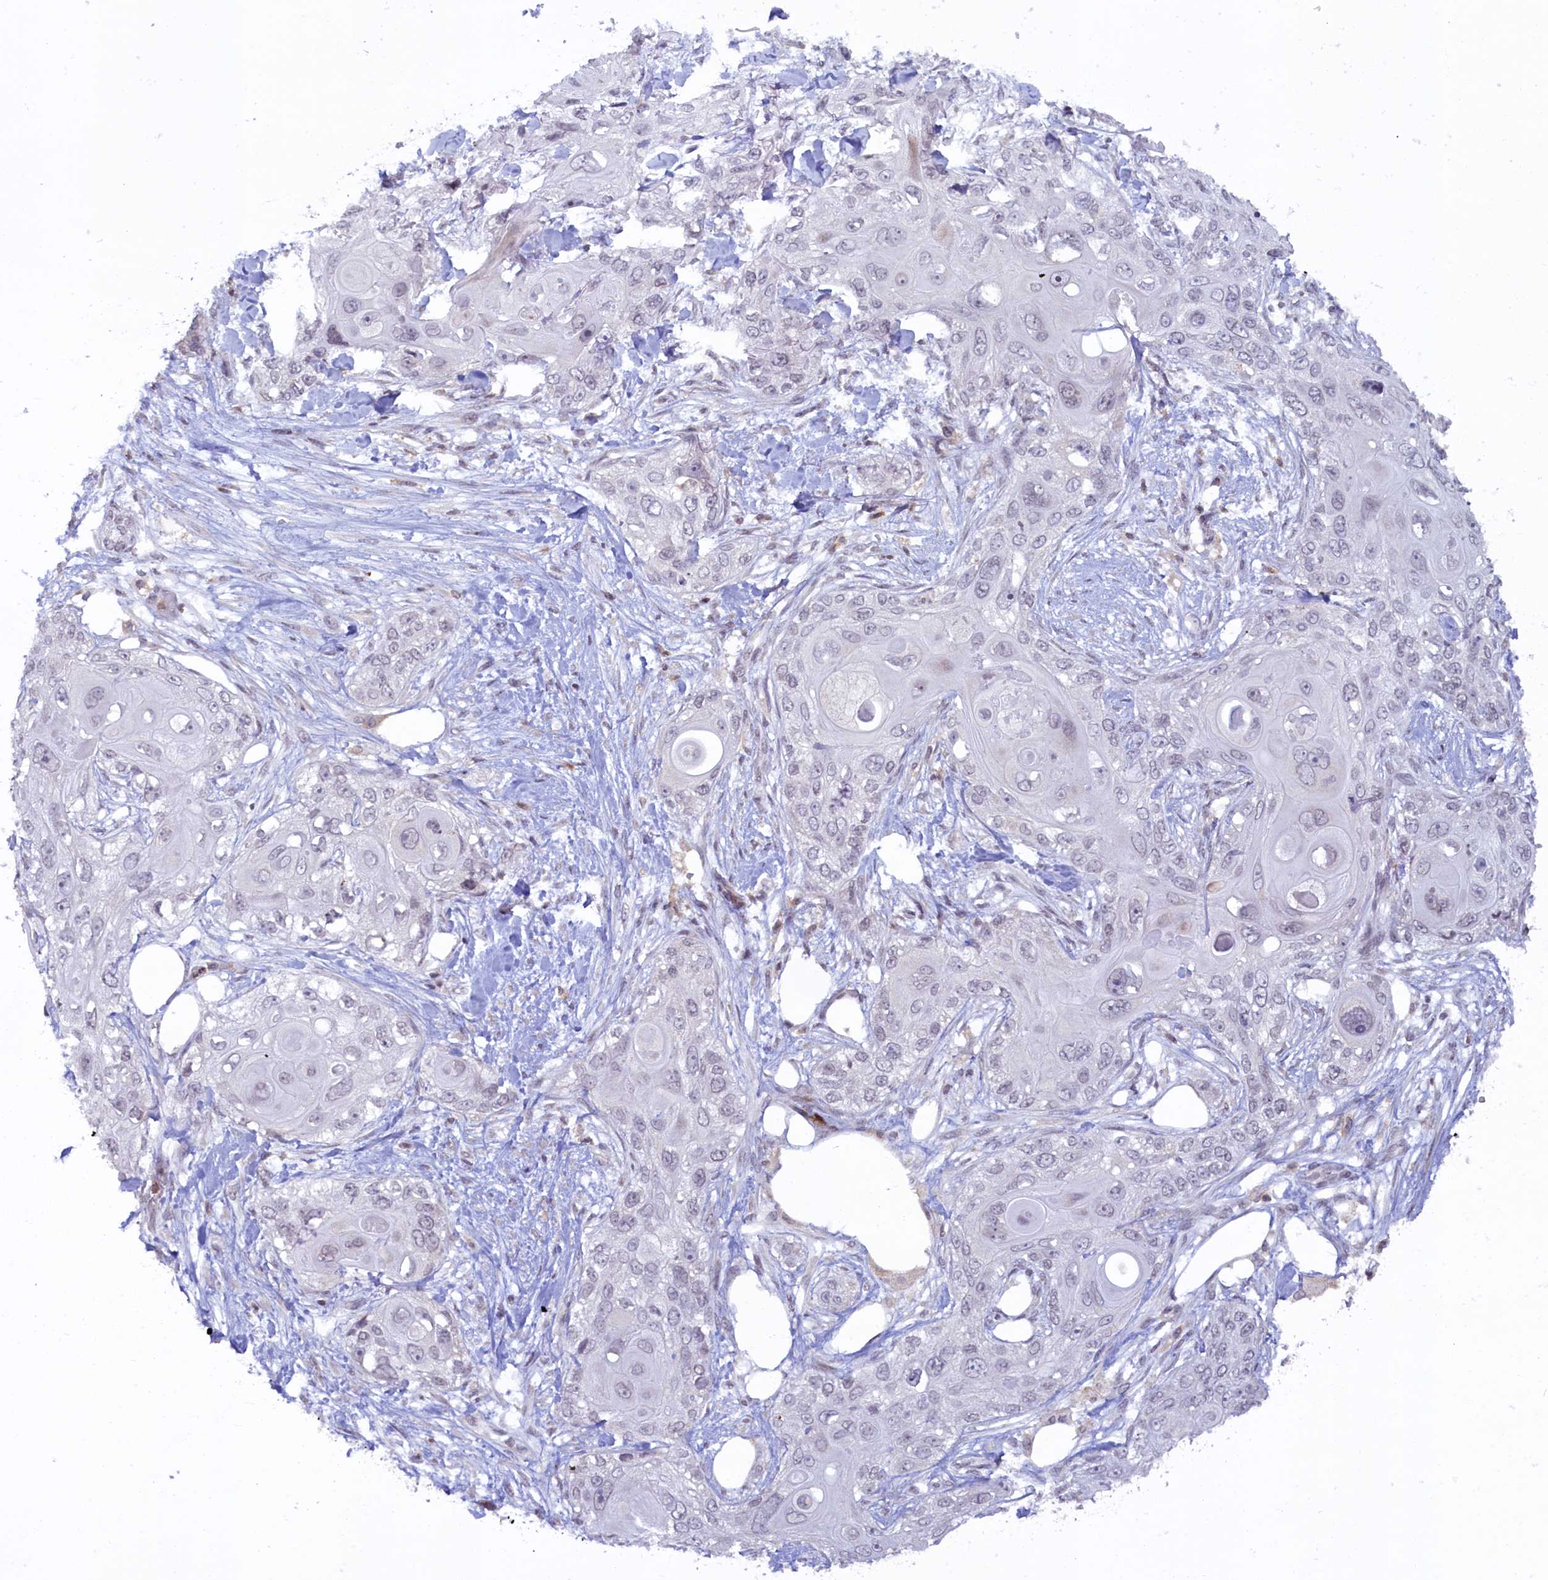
{"staining": {"intensity": "negative", "quantity": "none", "location": "none"}, "tissue": "skin cancer", "cell_type": "Tumor cells", "image_type": "cancer", "snomed": [{"axis": "morphology", "description": "Normal tissue, NOS"}, {"axis": "morphology", "description": "Squamous cell carcinoma, NOS"}, {"axis": "topography", "description": "Skin"}], "caption": "The immunohistochemistry image has no significant staining in tumor cells of squamous cell carcinoma (skin) tissue. (IHC, brightfield microscopy, high magnification).", "gene": "FYB1", "patient": {"sex": "male", "age": 72}}